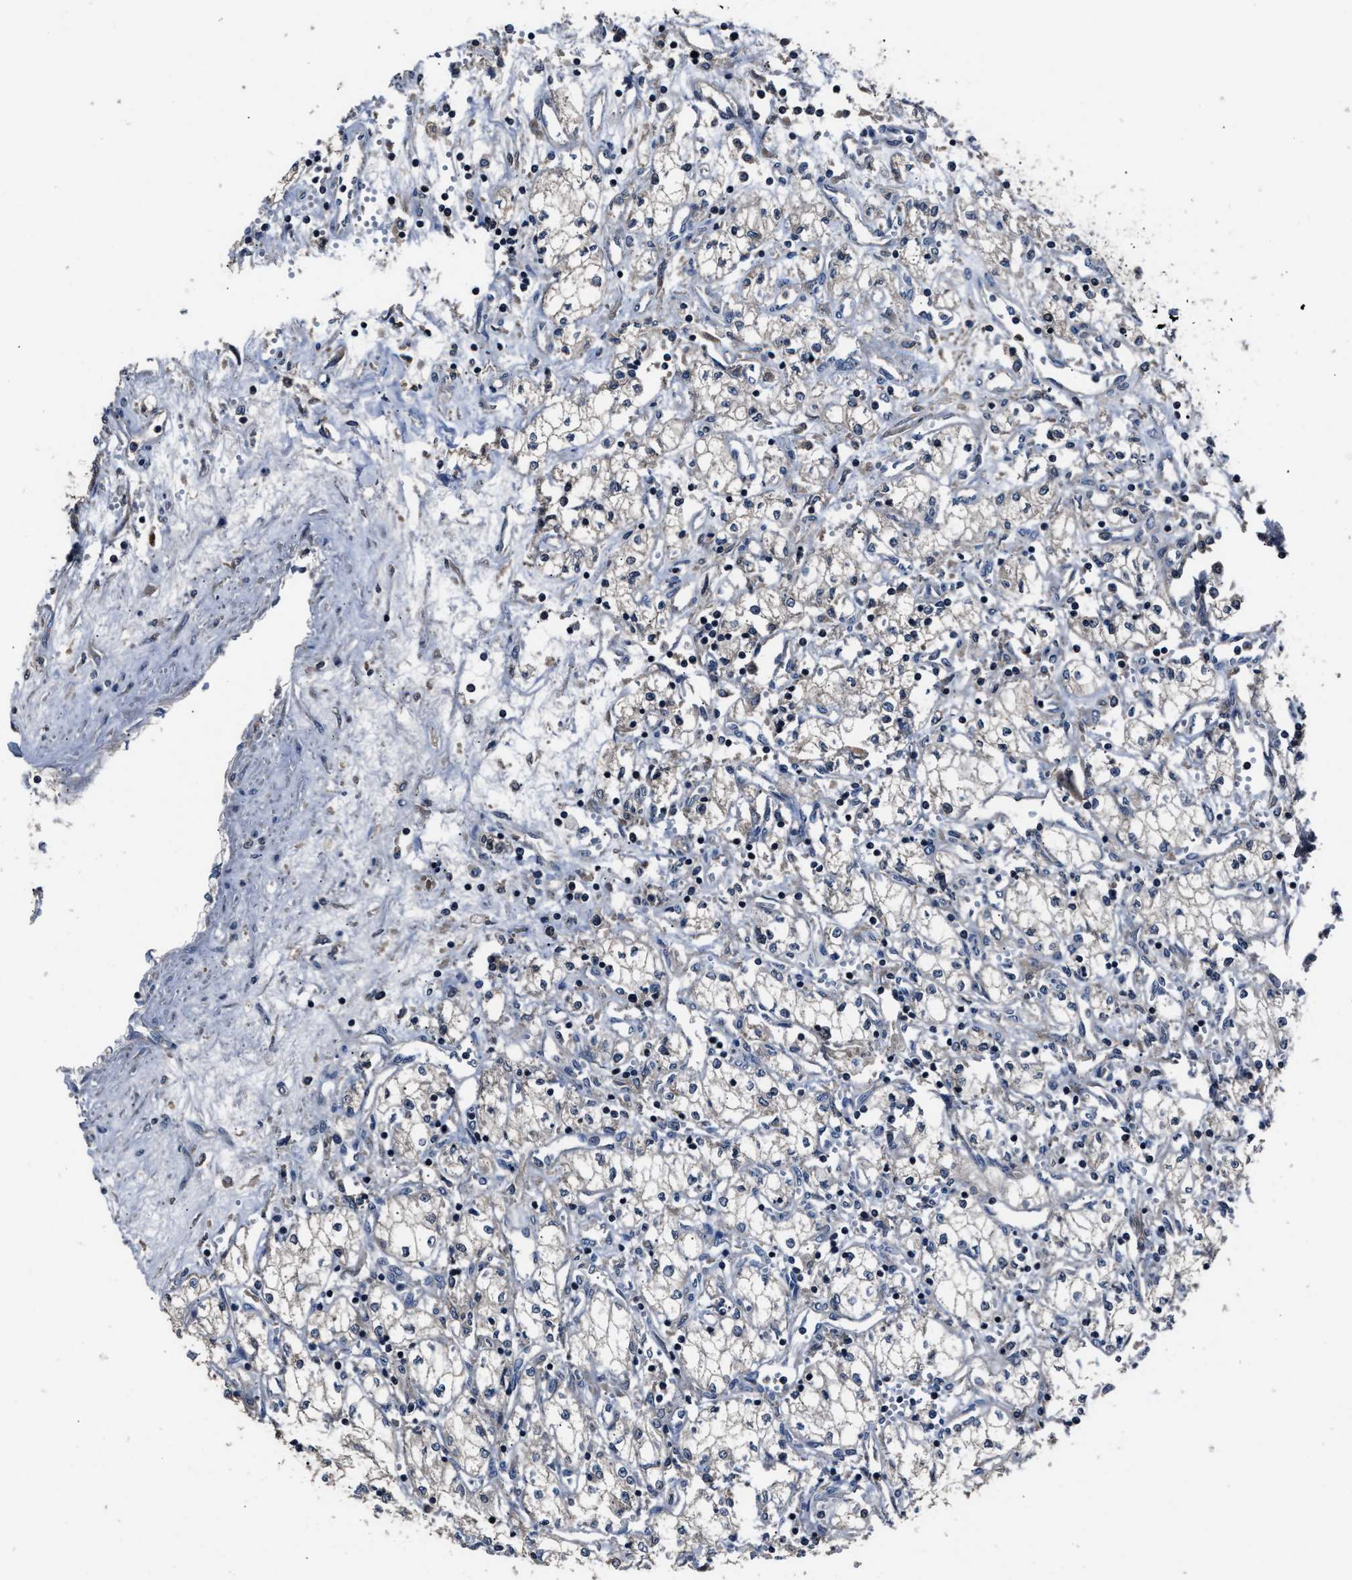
{"staining": {"intensity": "weak", "quantity": "<25%", "location": "cytoplasmic/membranous"}, "tissue": "renal cancer", "cell_type": "Tumor cells", "image_type": "cancer", "snomed": [{"axis": "morphology", "description": "Adenocarcinoma, NOS"}, {"axis": "topography", "description": "Kidney"}], "caption": "IHC of renal cancer (adenocarcinoma) displays no staining in tumor cells. (DAB immunohistochemistry (IHC) visualized using brightfield microscopy, high magnification).", "gene": "TNRC18", "patient": {"sex": "male", "age": 59}}